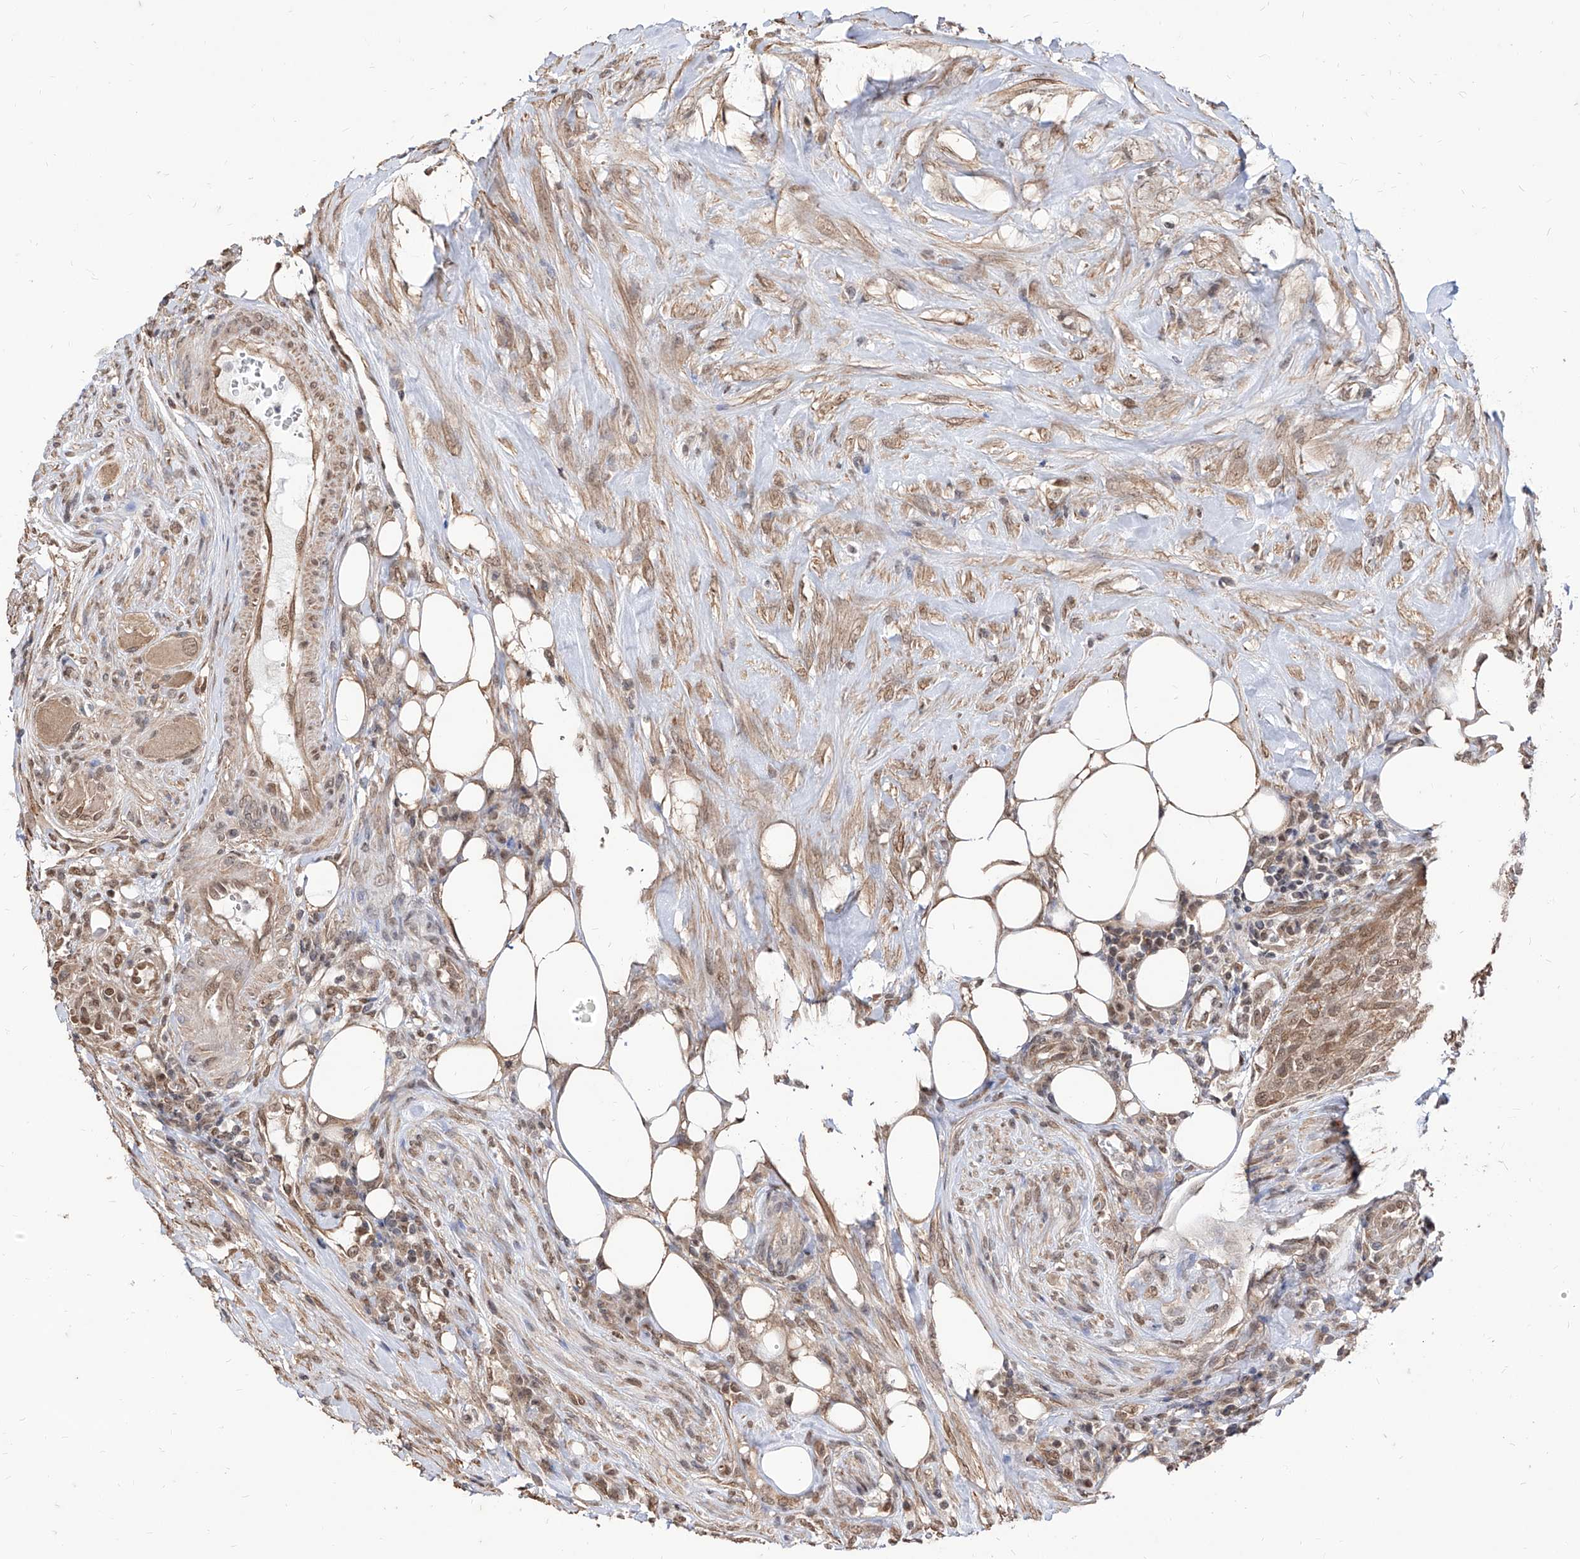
{"staining": {"intensity": "moderate", "quantity": ">75%", "location": "cytoplasmic/membranous,nuclear"}, "tissue": "urothelial cancer", "cell_type": "Tumor cells", "image_type": "cancer", "snomed": [{"axis": "morphology", "description": "Urothelial carcinoma, High grade"}, {"axis": "topography", "description": "Urinary bladder"}], "caption": "Moderate cytoplasmic/membranous and nuclear protein positivity is appreciated in about >75% of tumor cells in high-grade urothelial carcinoma.", "gene": "C8orf82", "patient": {"sex": "male", "age": 35}}